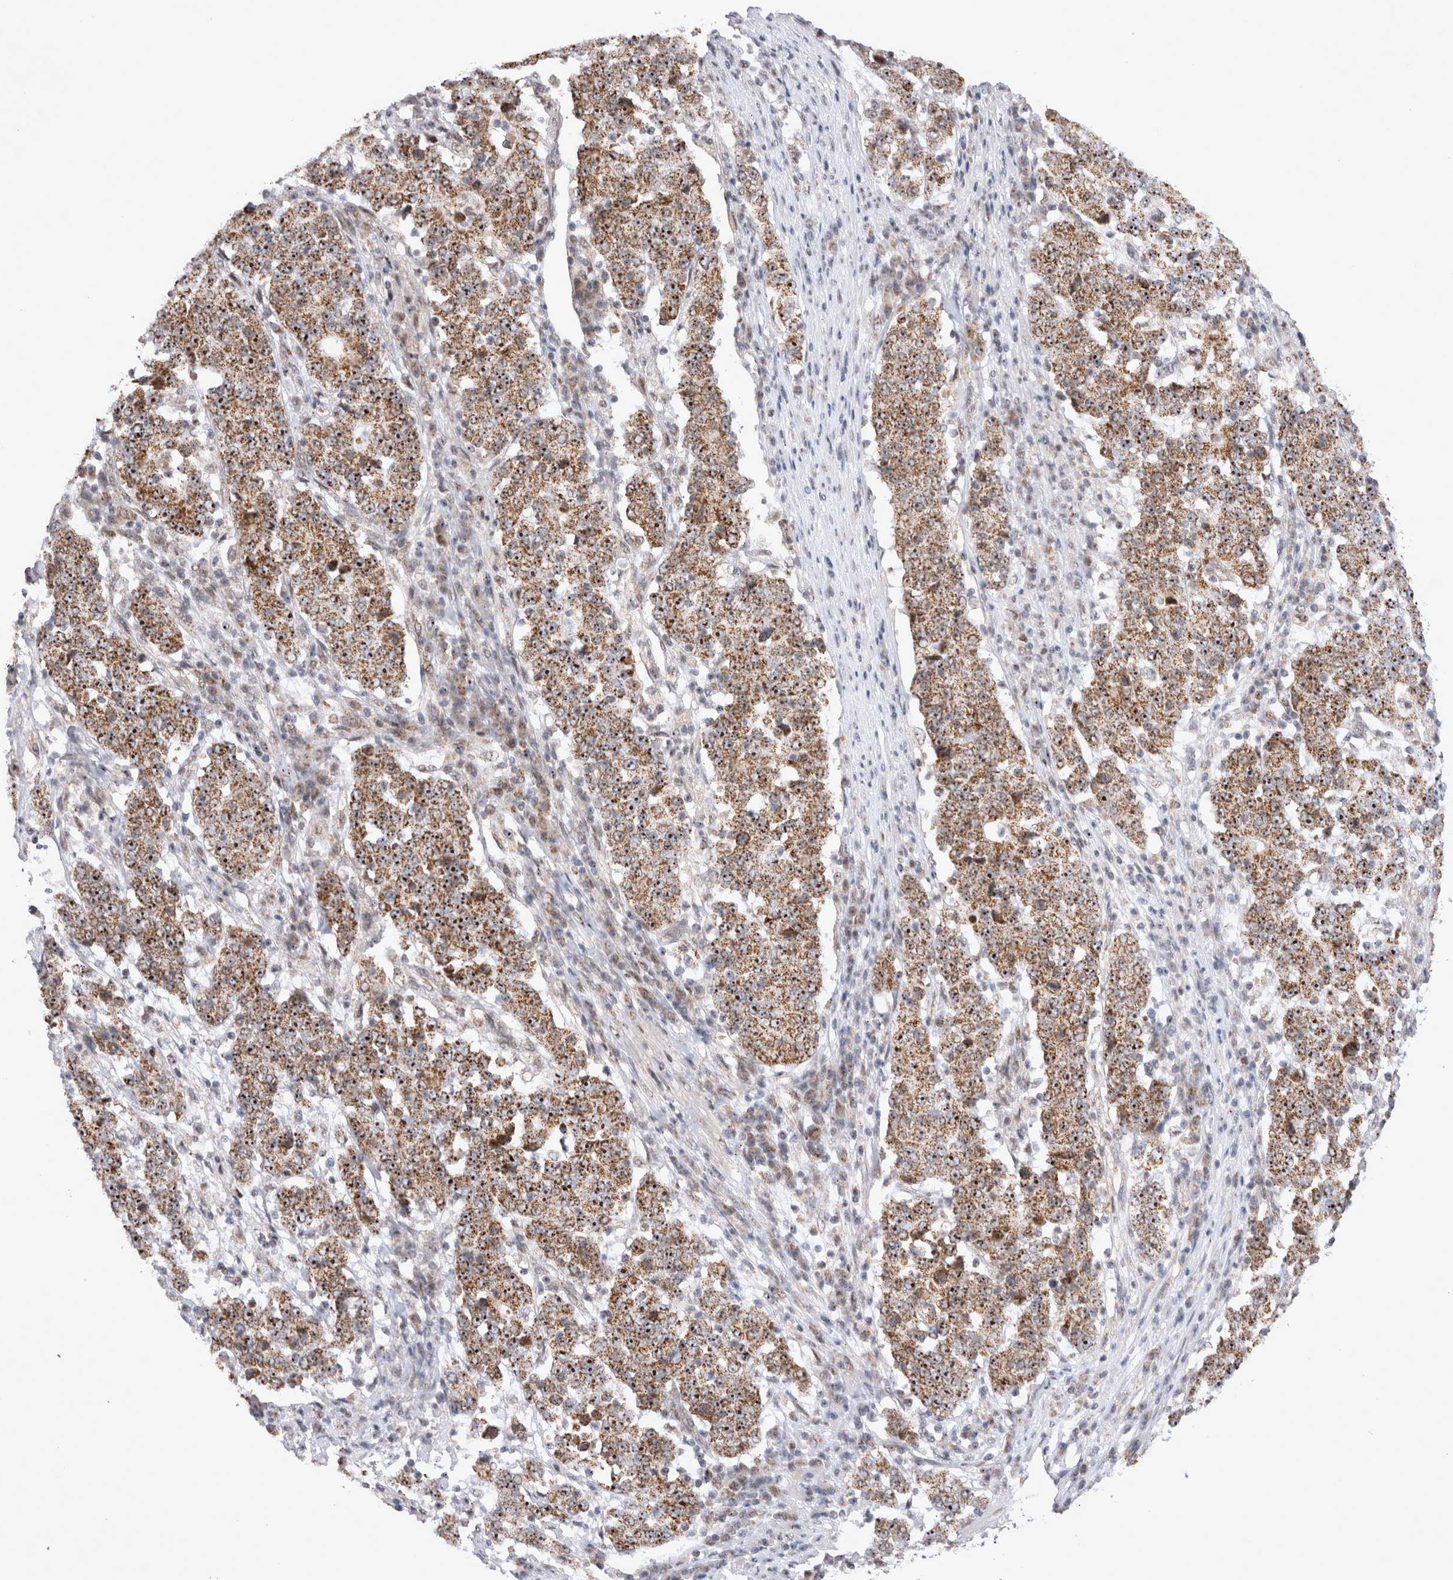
{"staining": {"intensity": "moderate", "quantity": ">75%", "location": "cytoplasmic/membranous,nuclear"}, "tissue": "stomach cancer", "cell_type": "Tumor cells", "image_type": "cancer", "snomed": [{"axis": "morphology", "description": "Adenocarcinoma, NOS"}, {"axis": "topography", "description": "Stomach"}], "caption": "Tumor cells show medium levels of moderate cytoplasmic/membranous and nuclear expression in about >75% of cells in human stomach cancer (adenocarcinoma).", "gene": "MRPL37", "patient": {"sex": "male", "age": 59}}